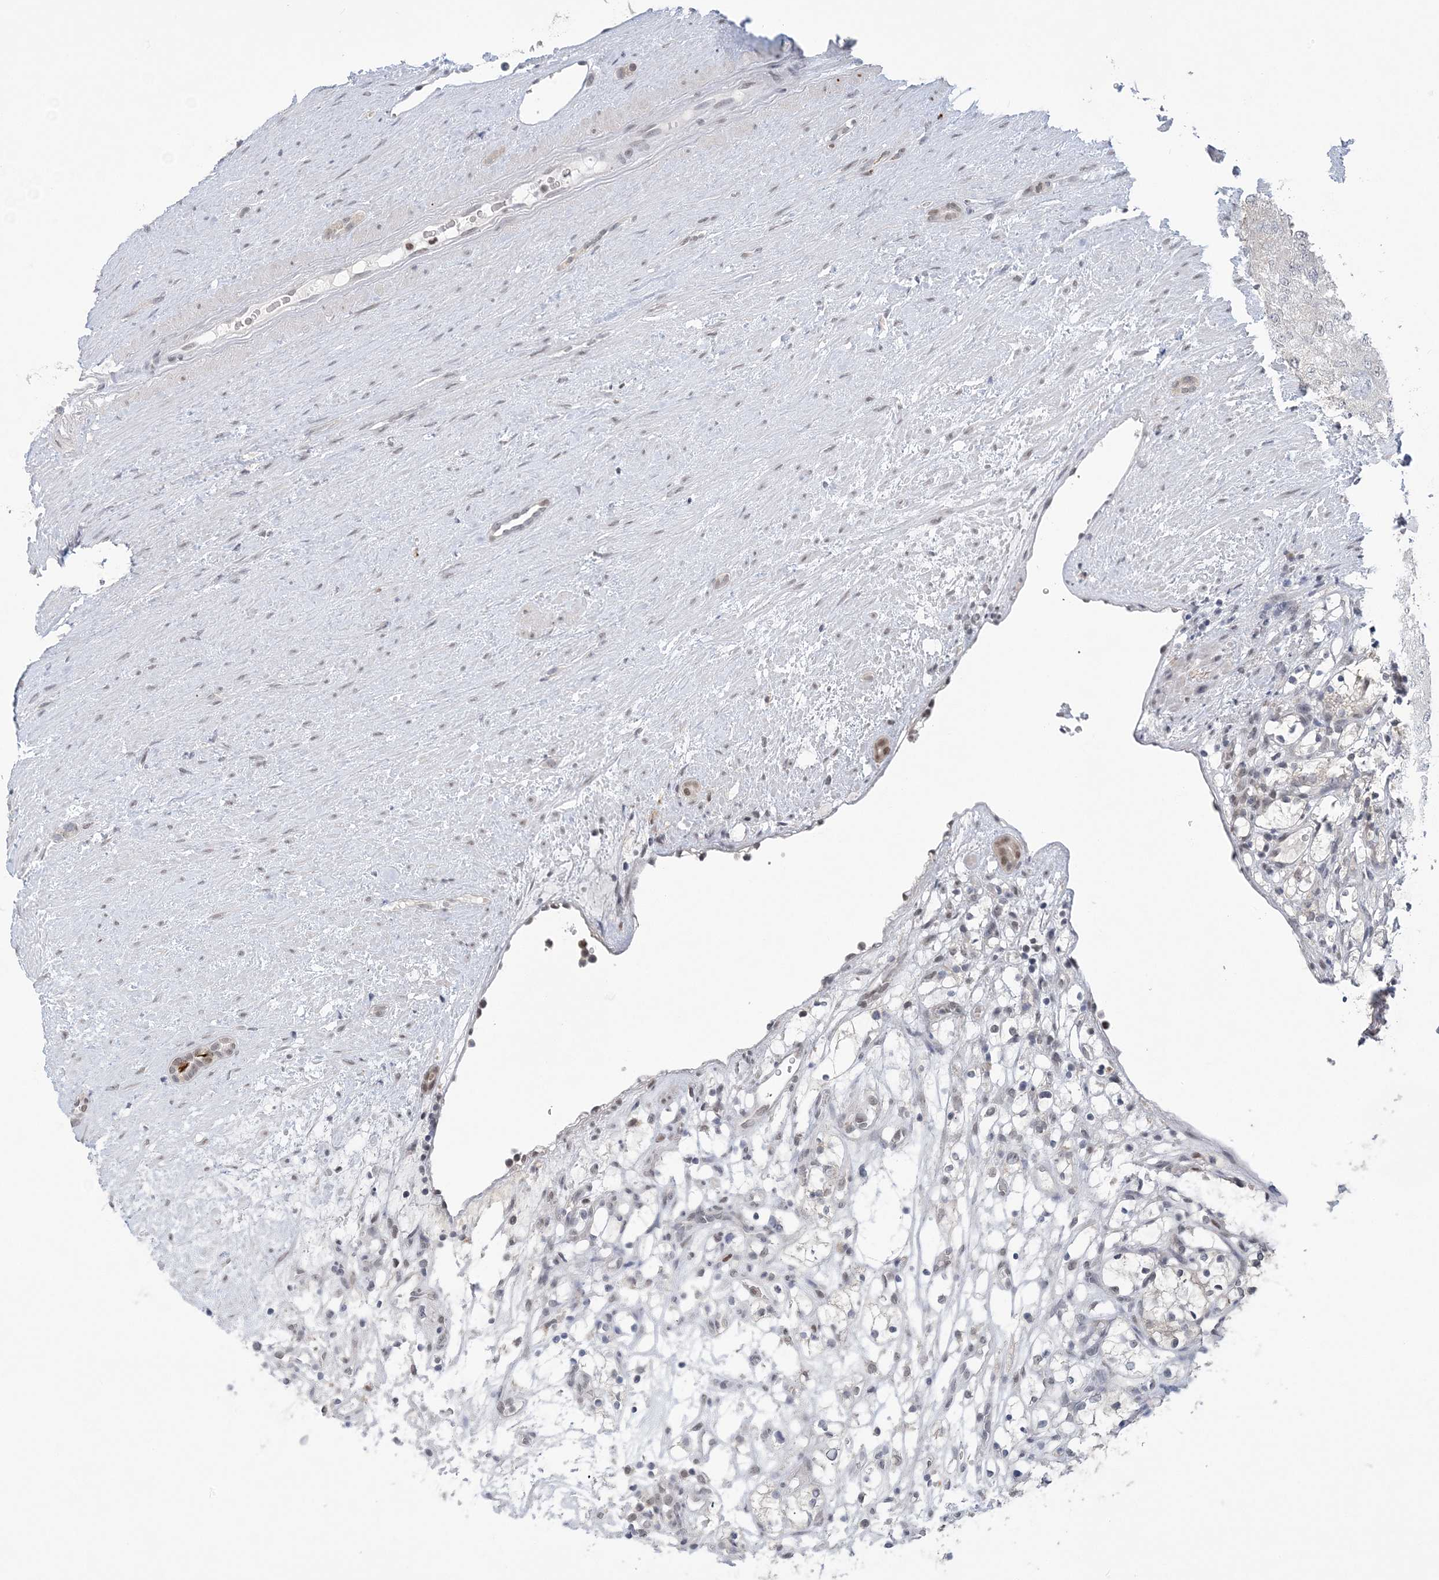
{"staining": {"intensity": "negative", "quantity": "none", "location": "none"}, "tissue": "renal cancer", "cell_type": "Tumor cells", "image_type": "cancer", "snomed": [{"axis": "morphology", "description": "Adenocarcinoma, NOS"}, {"axis": "topography", "description": "Kidney"}], "caption": "This is a photomicrograph of immunohistochemistry (IHC) staining of adenocarcinoma (renal), which shows no positivity in tumor cells.", "gene": "ZBTB7A", "patient": {"sex": "female", "age": 69}}